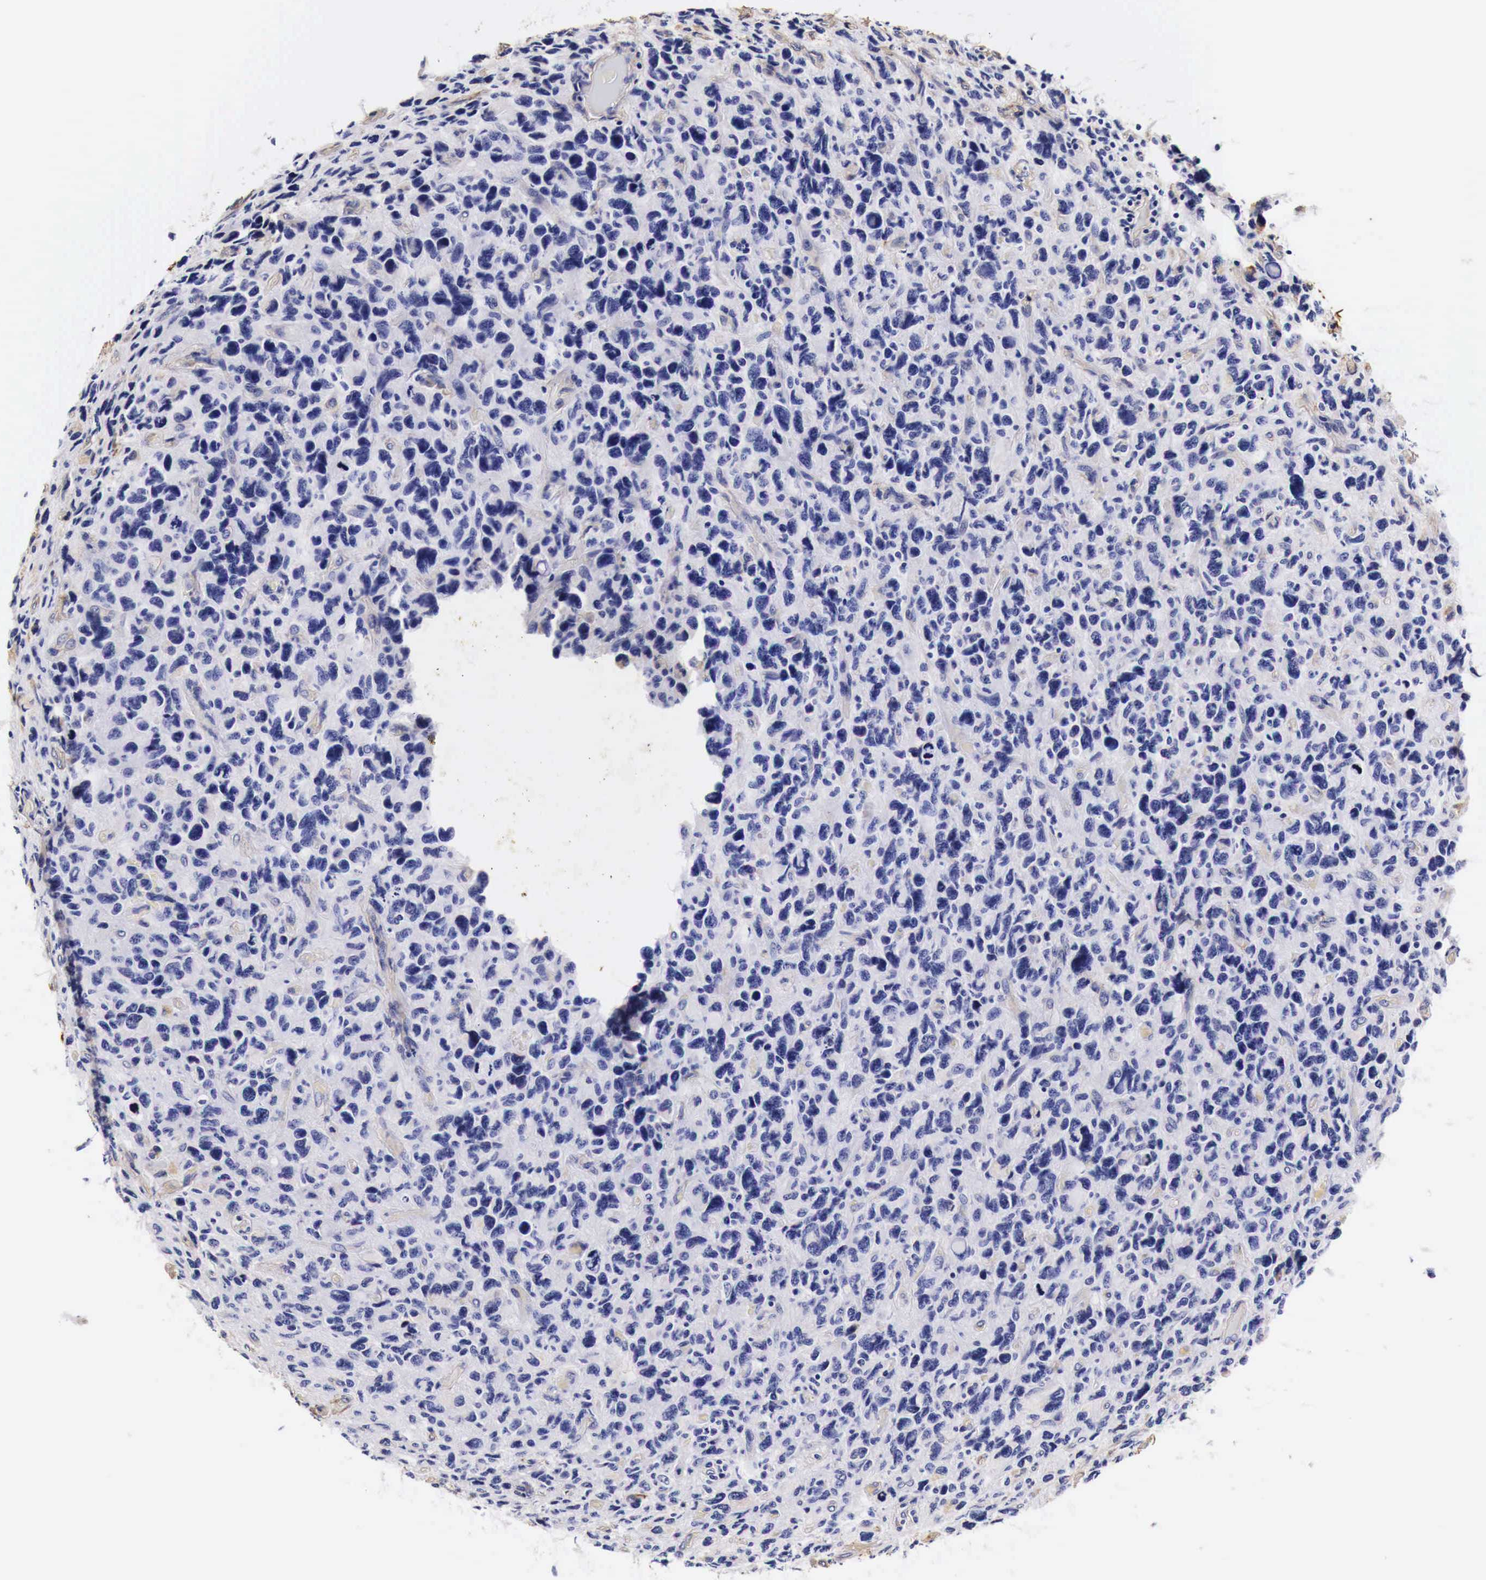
{"staining": {"intensity": "negative", "quantity": "none", "location": "none"}, "tissue": "glioma", "cell_type": "Tumor cells", "image_type": "cancer", "snomed": [{"axis": "morphology", "description": "Glioma, malignant, High grade"}, {"axis": "topography", "description": "Brain"}], "caption": "The histopathology image shows no significant expression in tumor cells of glioma. (IHC, brightfield microscopy, high magnification).", "gene": "LAMB2", "patient": {"sex": "female", "age": 60}}